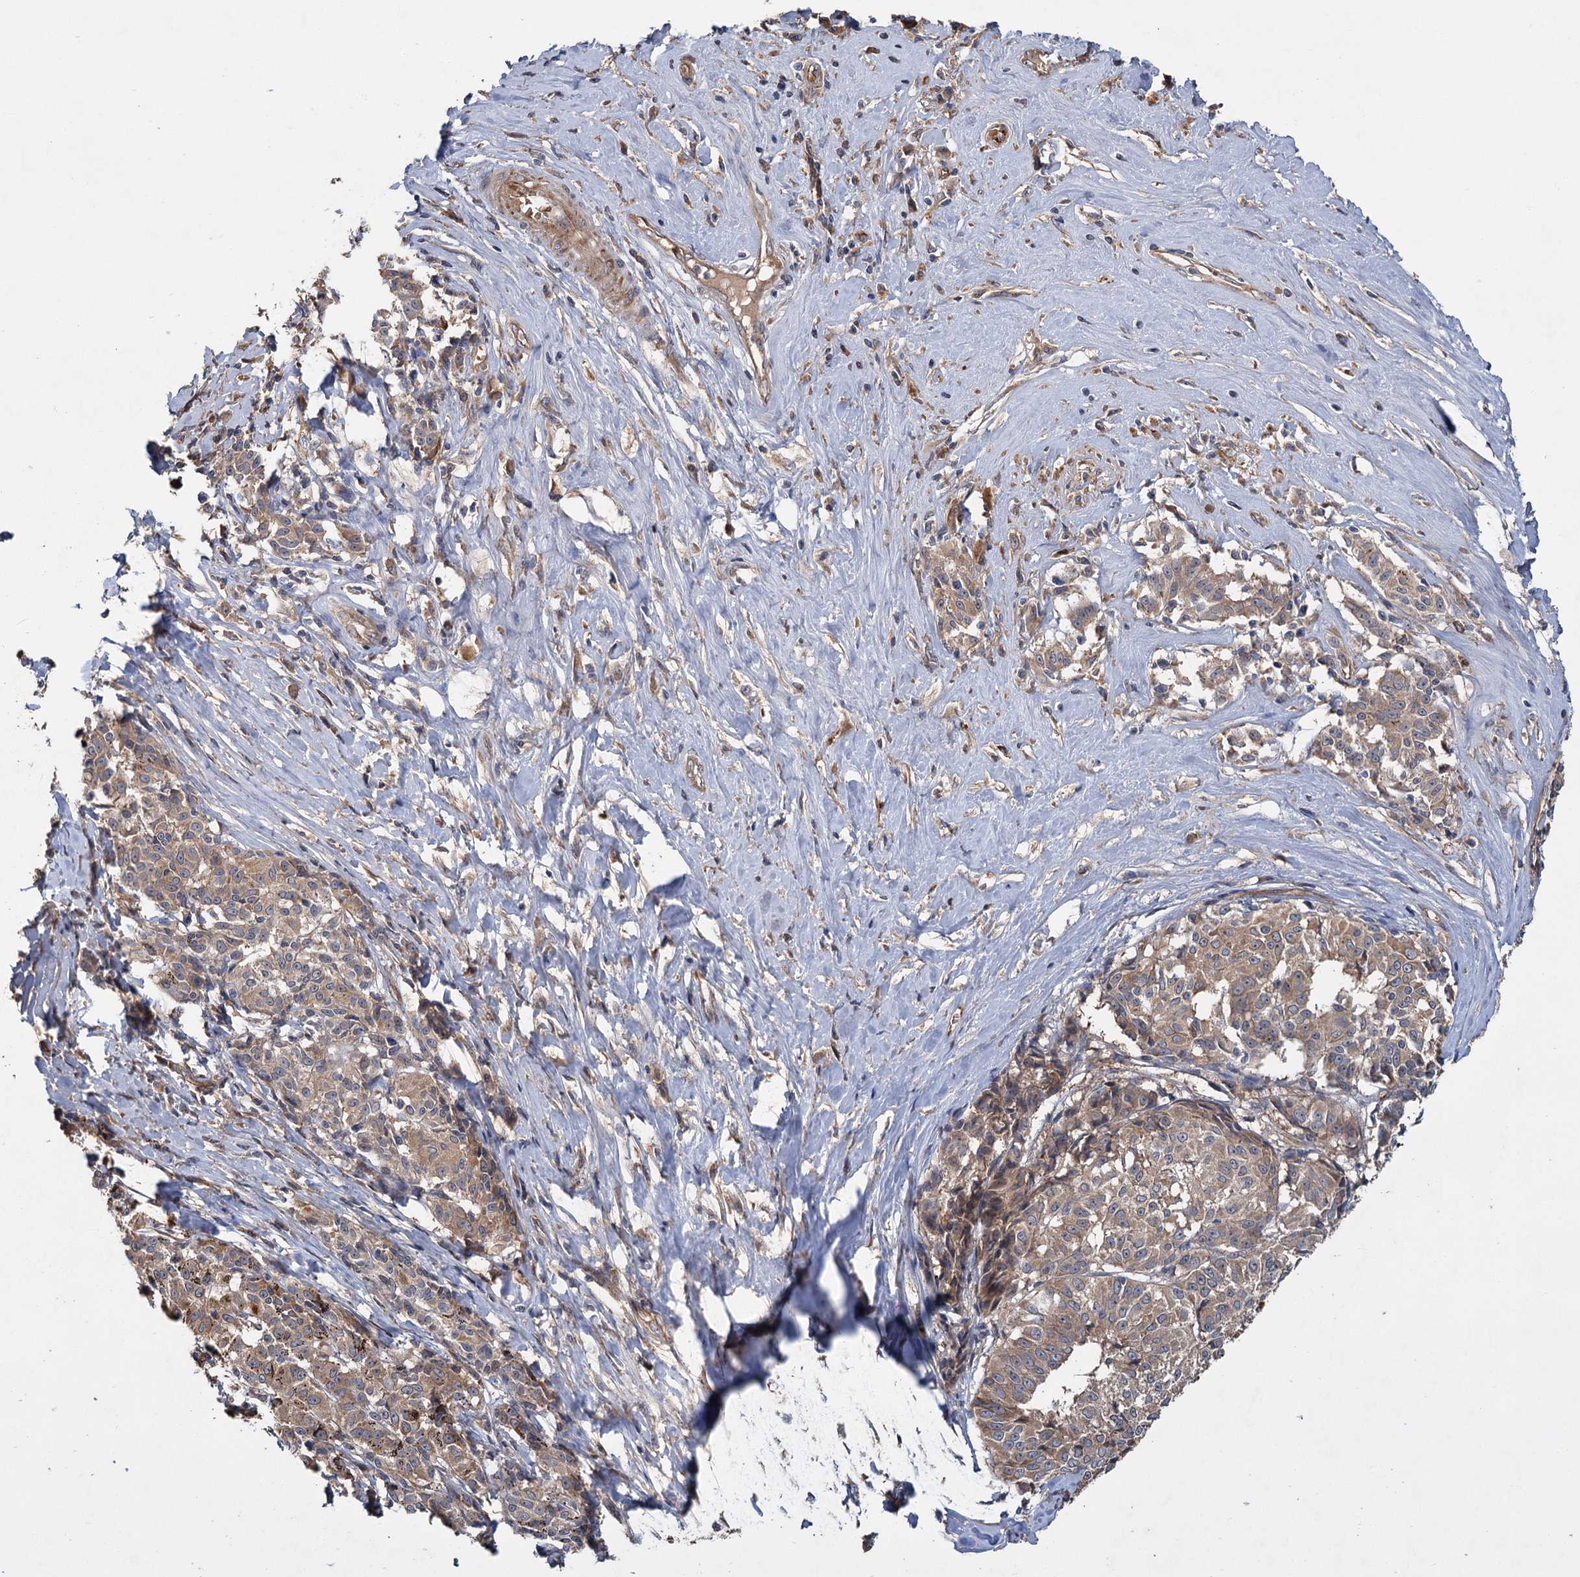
{"staining": {"intensity": "weak", "quantity": ">75%", "location": "cytoplasmic/membranous"}, "tissue": "melanoma", "cell_type": "Tumor cells", "image_type": "cancer", "snomed": [{"axis": "morphology", "description": "Malignant melanoma, NOS"}, {"axis": "topography", "description": "Skin"}], "caption": "Immunohistochemical staining of melanoma exhibits low levels of weak cytoplasmic/membranous protein positivity in approximately >75% of tumor cells.", "gene": "PKN2", "patient": {"sex": "female", "age": 72}}